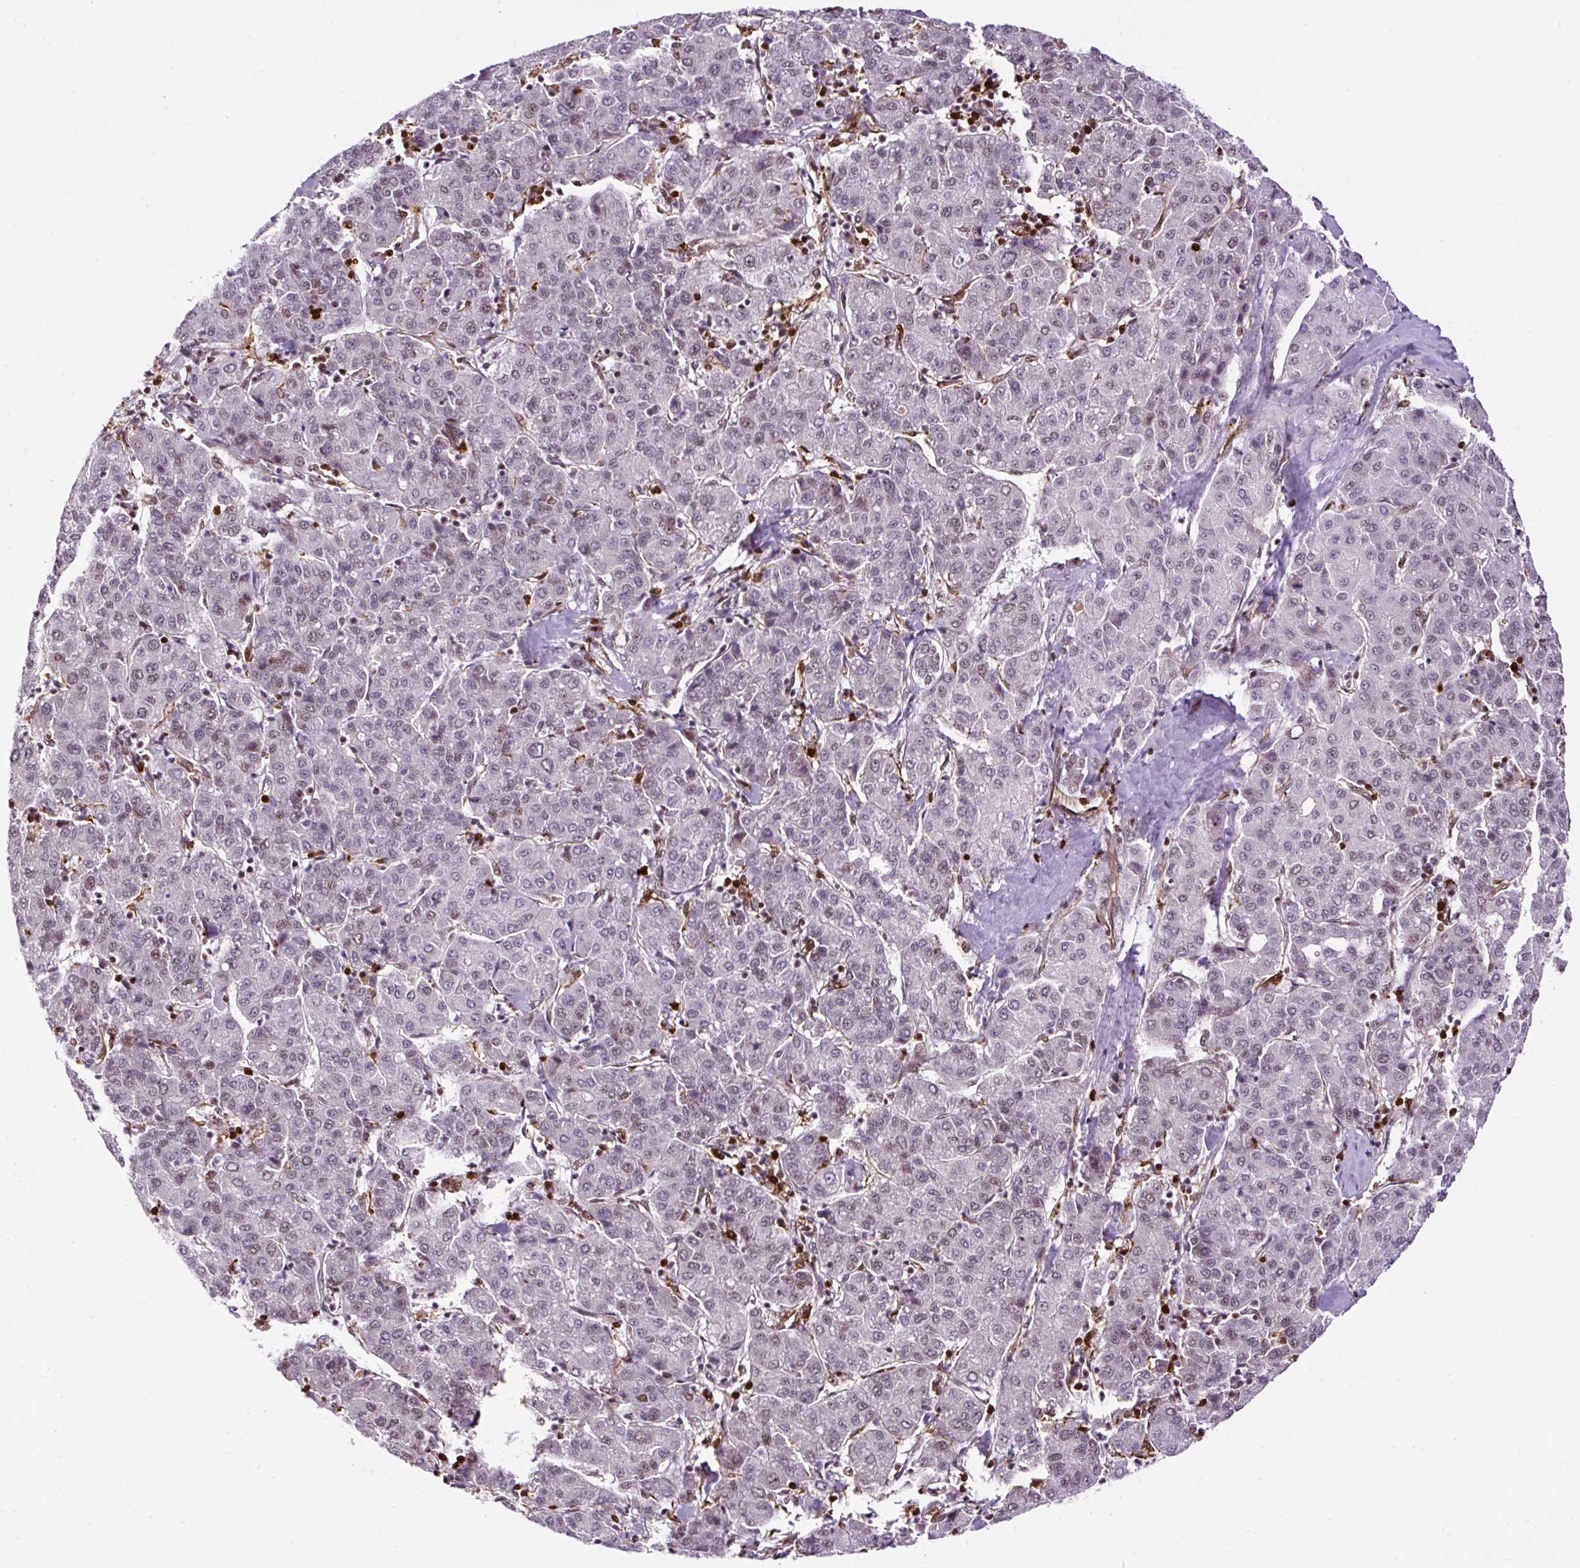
{"staining": {"intensity": "negative", "quantity": "none", "location": "none"}, "tissue": "liver cancer", "cell_type": "Tumor cells", "image_type": "cancer", "snomed": [{"axis": "morphology", "description": "Carcinoma, Hepatocellular, NOS"}, {"axis": "topography", "description": "Liver"}], "caption": "Immunohistochemistry (IHC) photomicrograph of neoplastic tissue: human liver cancer (hepatocellular carcinoma) stained with DAB exhibits no significant protein staining in tumor cells.", "gene": "LUC7L2", "patient": {"sex": "male", "age": 65}}